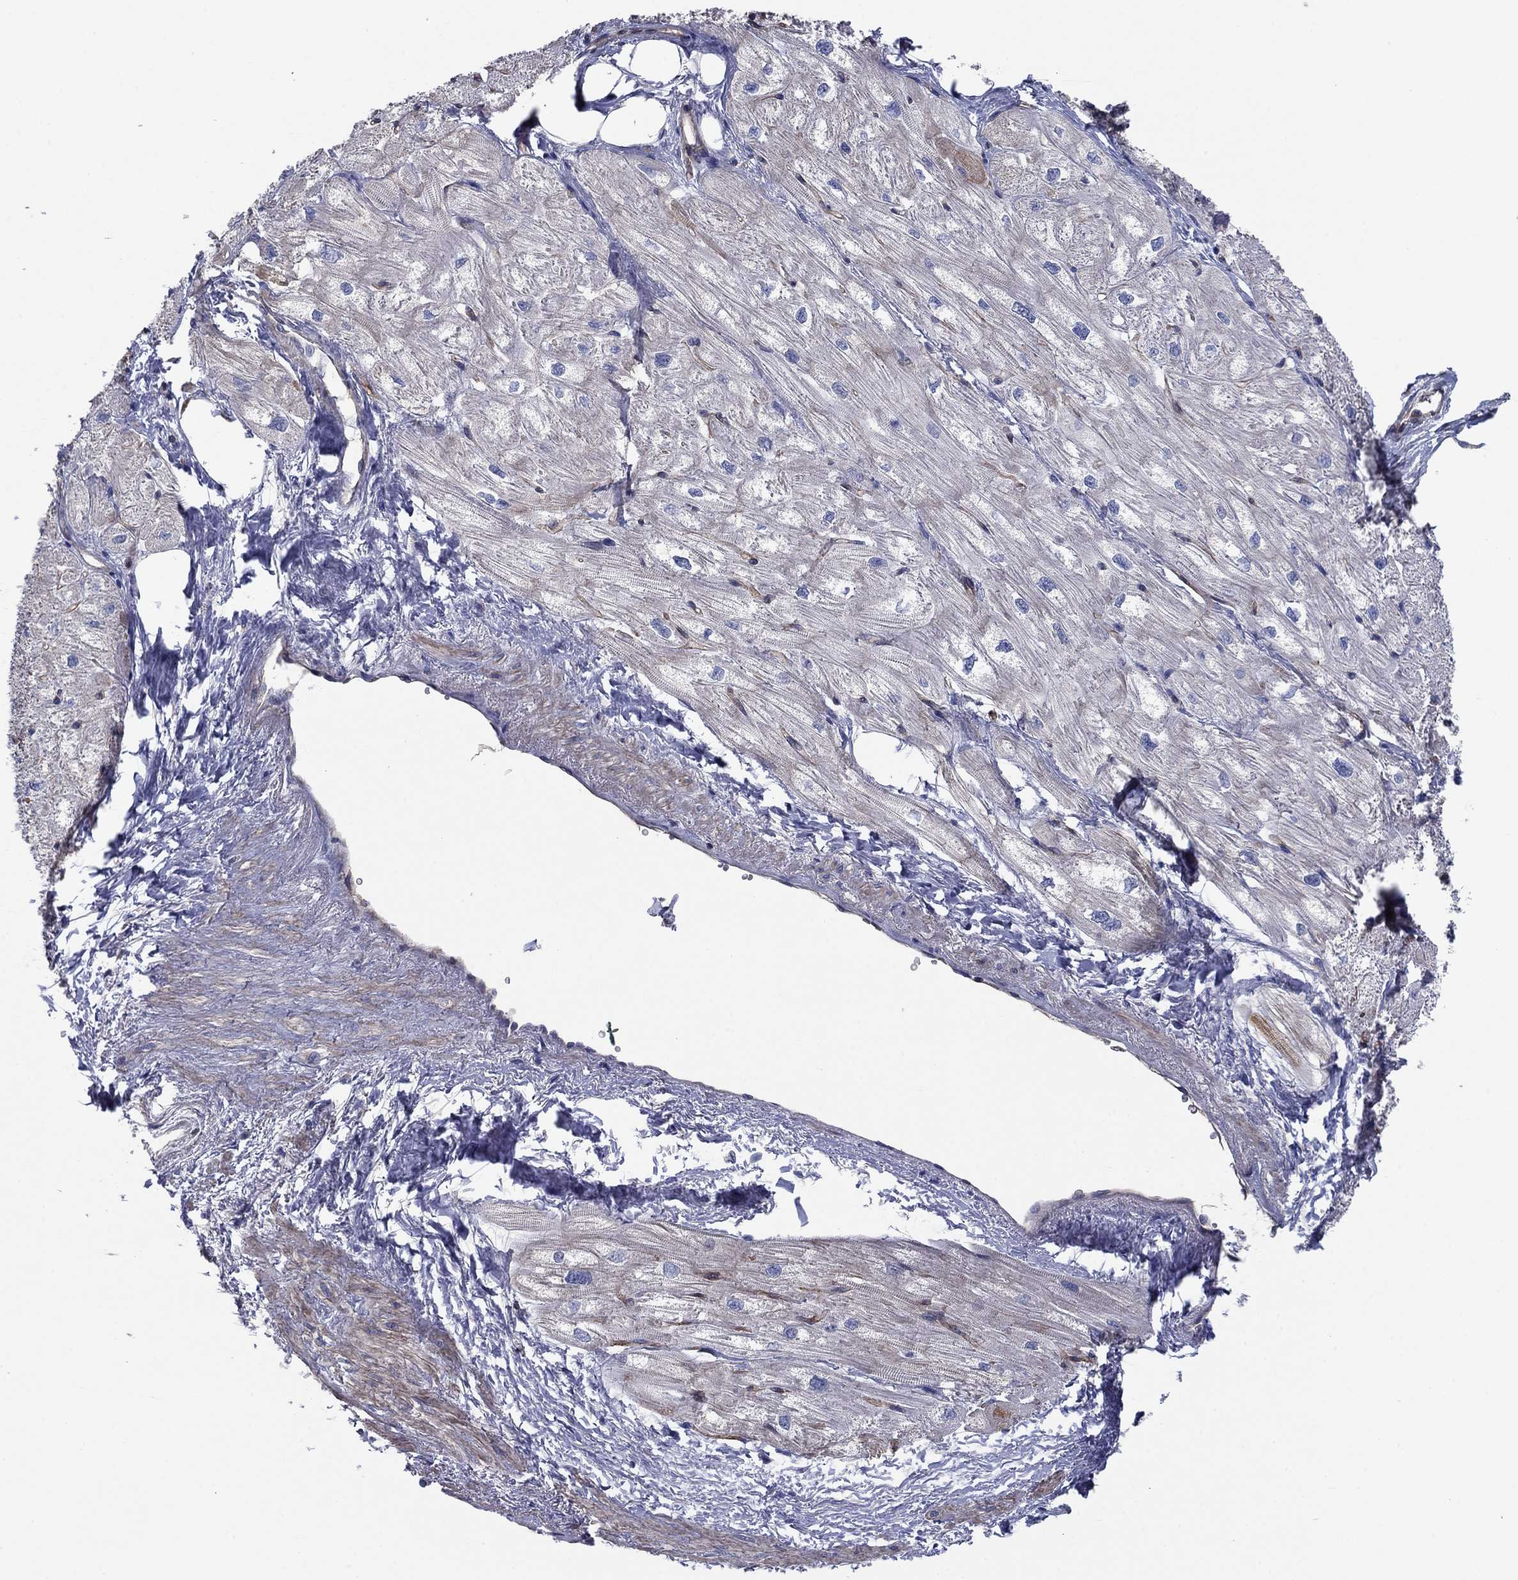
{"staining": {"intensity": "negative", "quantity": "none", "location": "none"}, "tissue": "heart muscle", "cell_type": "Cardiomyocytes", "image_type": "normal", "snomed": [{"axis": "morphology", "description": "Normal tissue, NOS"}, {"axis": "topography", "description": "Heart"}], "caption": "The photomicrograph exhibits no staining of cardiomyocytes in benign heart muscle. (IHC, brightfield microscopy, high magnification).", "gene": "PSD4", "patient": {"sex": "male", "age": 57}}